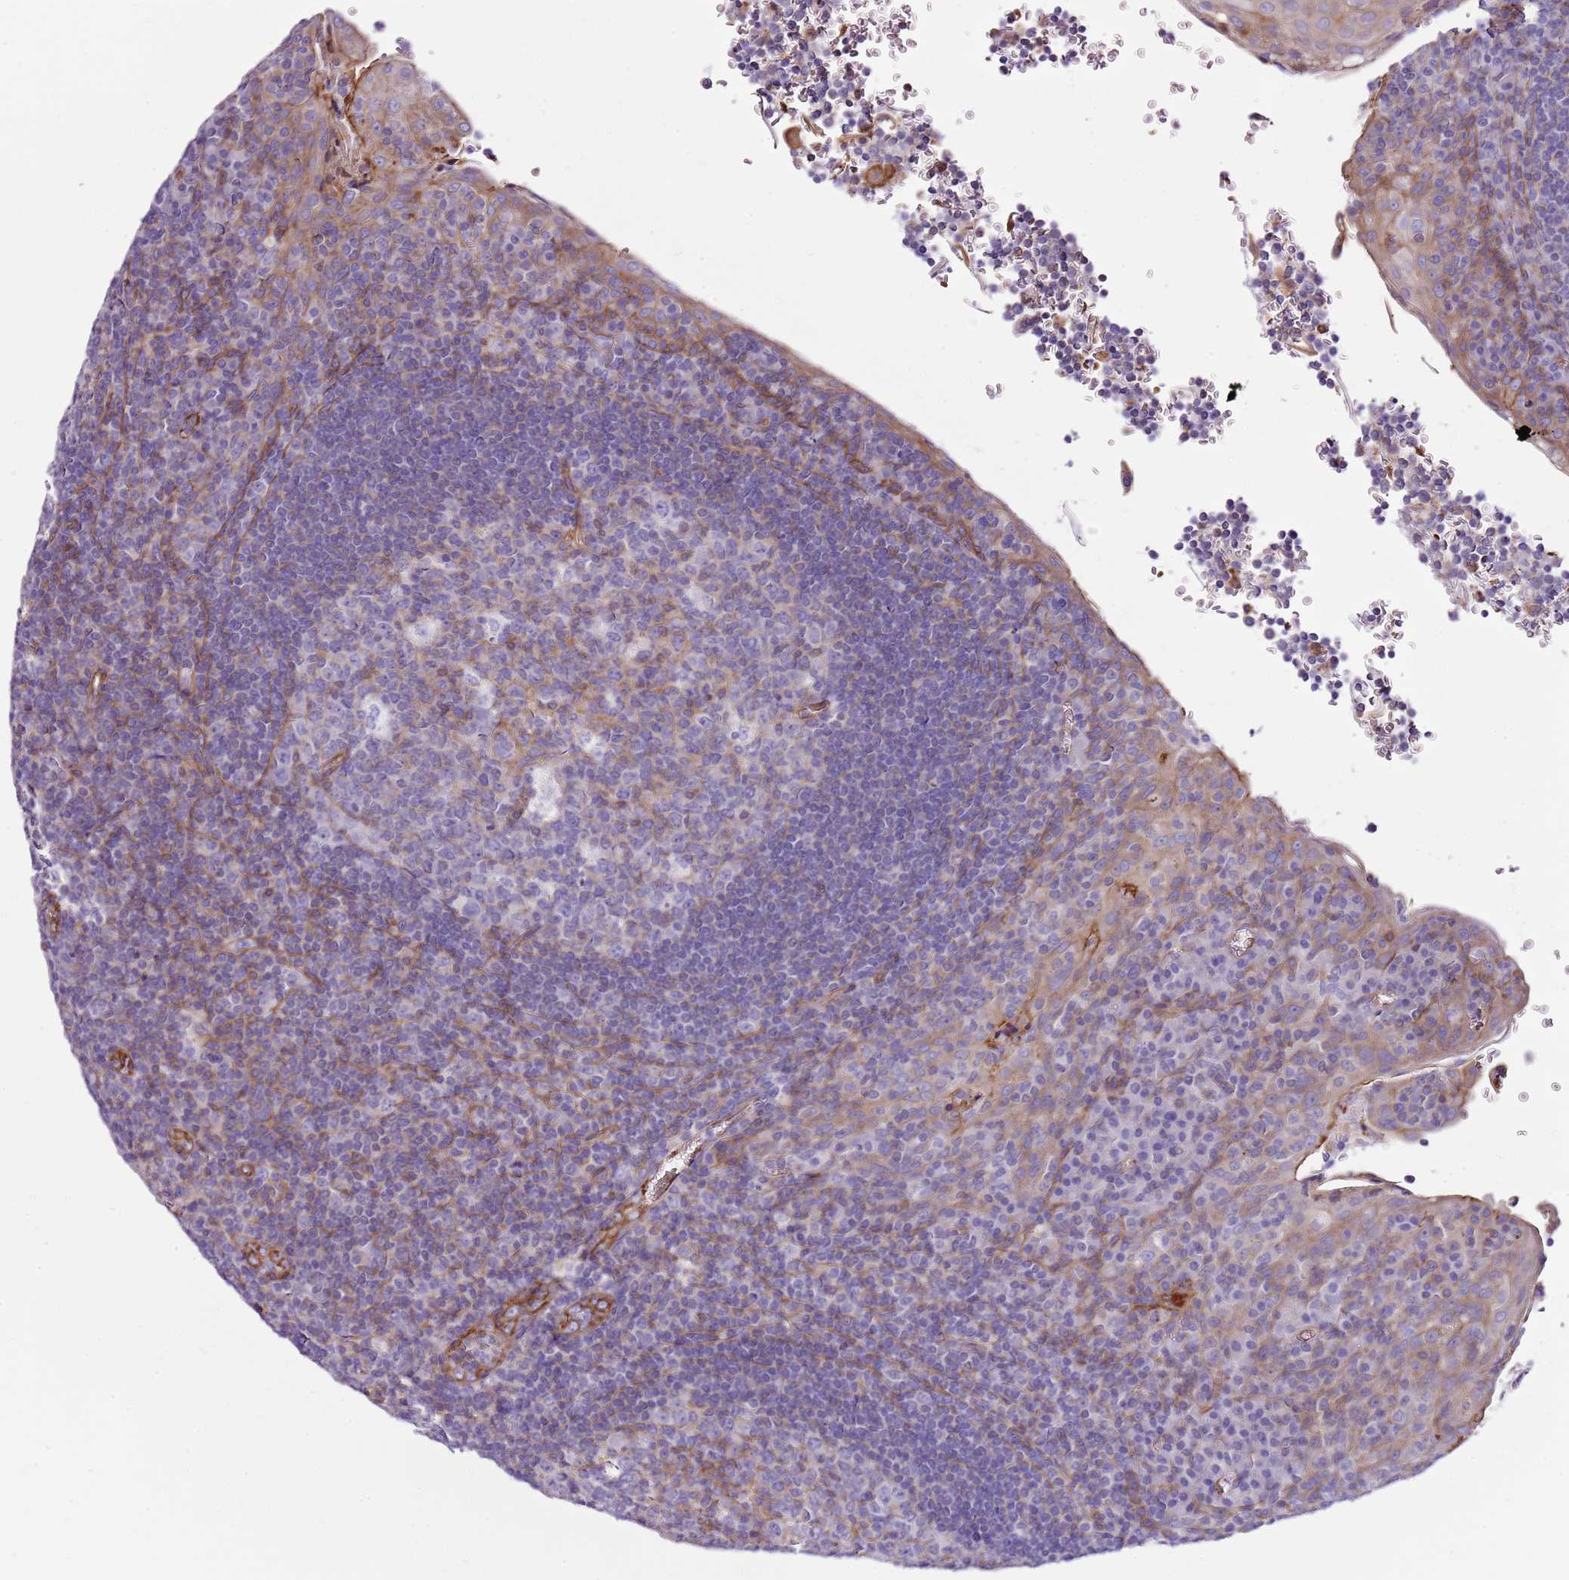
{"staining": {"intensity": "moderate", "quantity": "<25%", "location": "cytoplasmic/membranous"}, "tissue": "tonsil", "cell_type": "Germinal center cells", "image_type": "normal", "snomed": [{"axis": "morphology", "description": "Normal tissue, NOS"}, {"axis": "topography", "description": "Tonsil"}], "caption": "There is low levels of moderate cytoplasmic/membranous expression in germinal center cells of unremarkable tonsil, as demonstrated by immunohistochemical staining (brown color).", "gene": "GFRAL", "patient": {"sex": "male", "age": 17}}